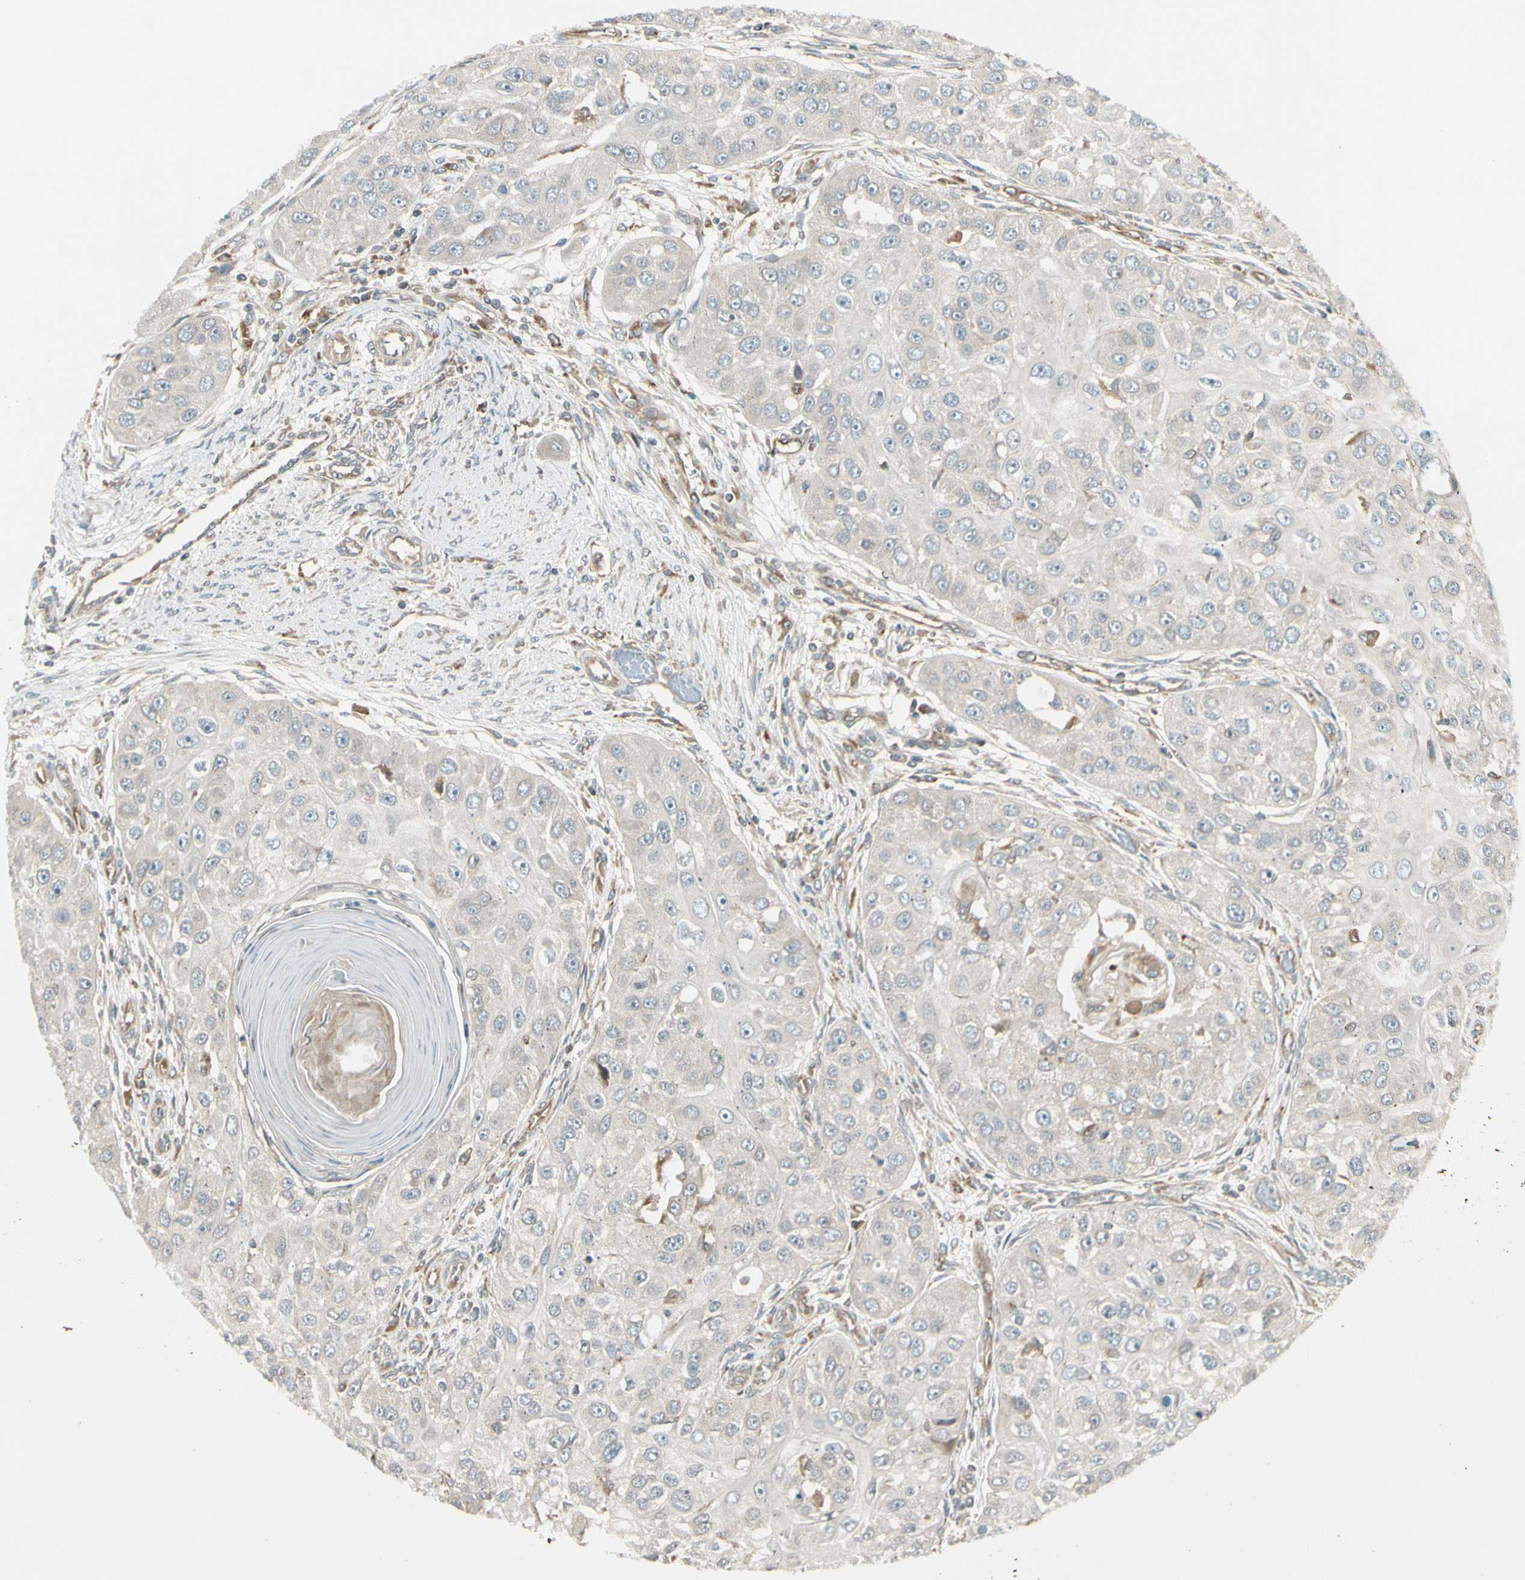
{"staining": {"intensity": "negative", "quantity": "none", "location": "none"}, "tissue": "head and neck cancer", "cell_type": "Tumor cells", "image_type": "cancer", "snomed": [{"axis": "morphology", "description": "Normal tissue, NOS"}, {"axis": "morphology", "description": "Squamous cell carcinoma, NOS"}, {"axis": "topography", "description": "Skeletal muscle"}, {"axis": "topography", "description": "Head-Neck"}], "caption": "Tumor cells are negative for brown protein staining in squamous cell carcinoma (head and neck). (Immunohistochemistry, brightfield microscopy, high magnification).", "gene": "TRIO", "patient": {"sex": "male", "age": 51}}